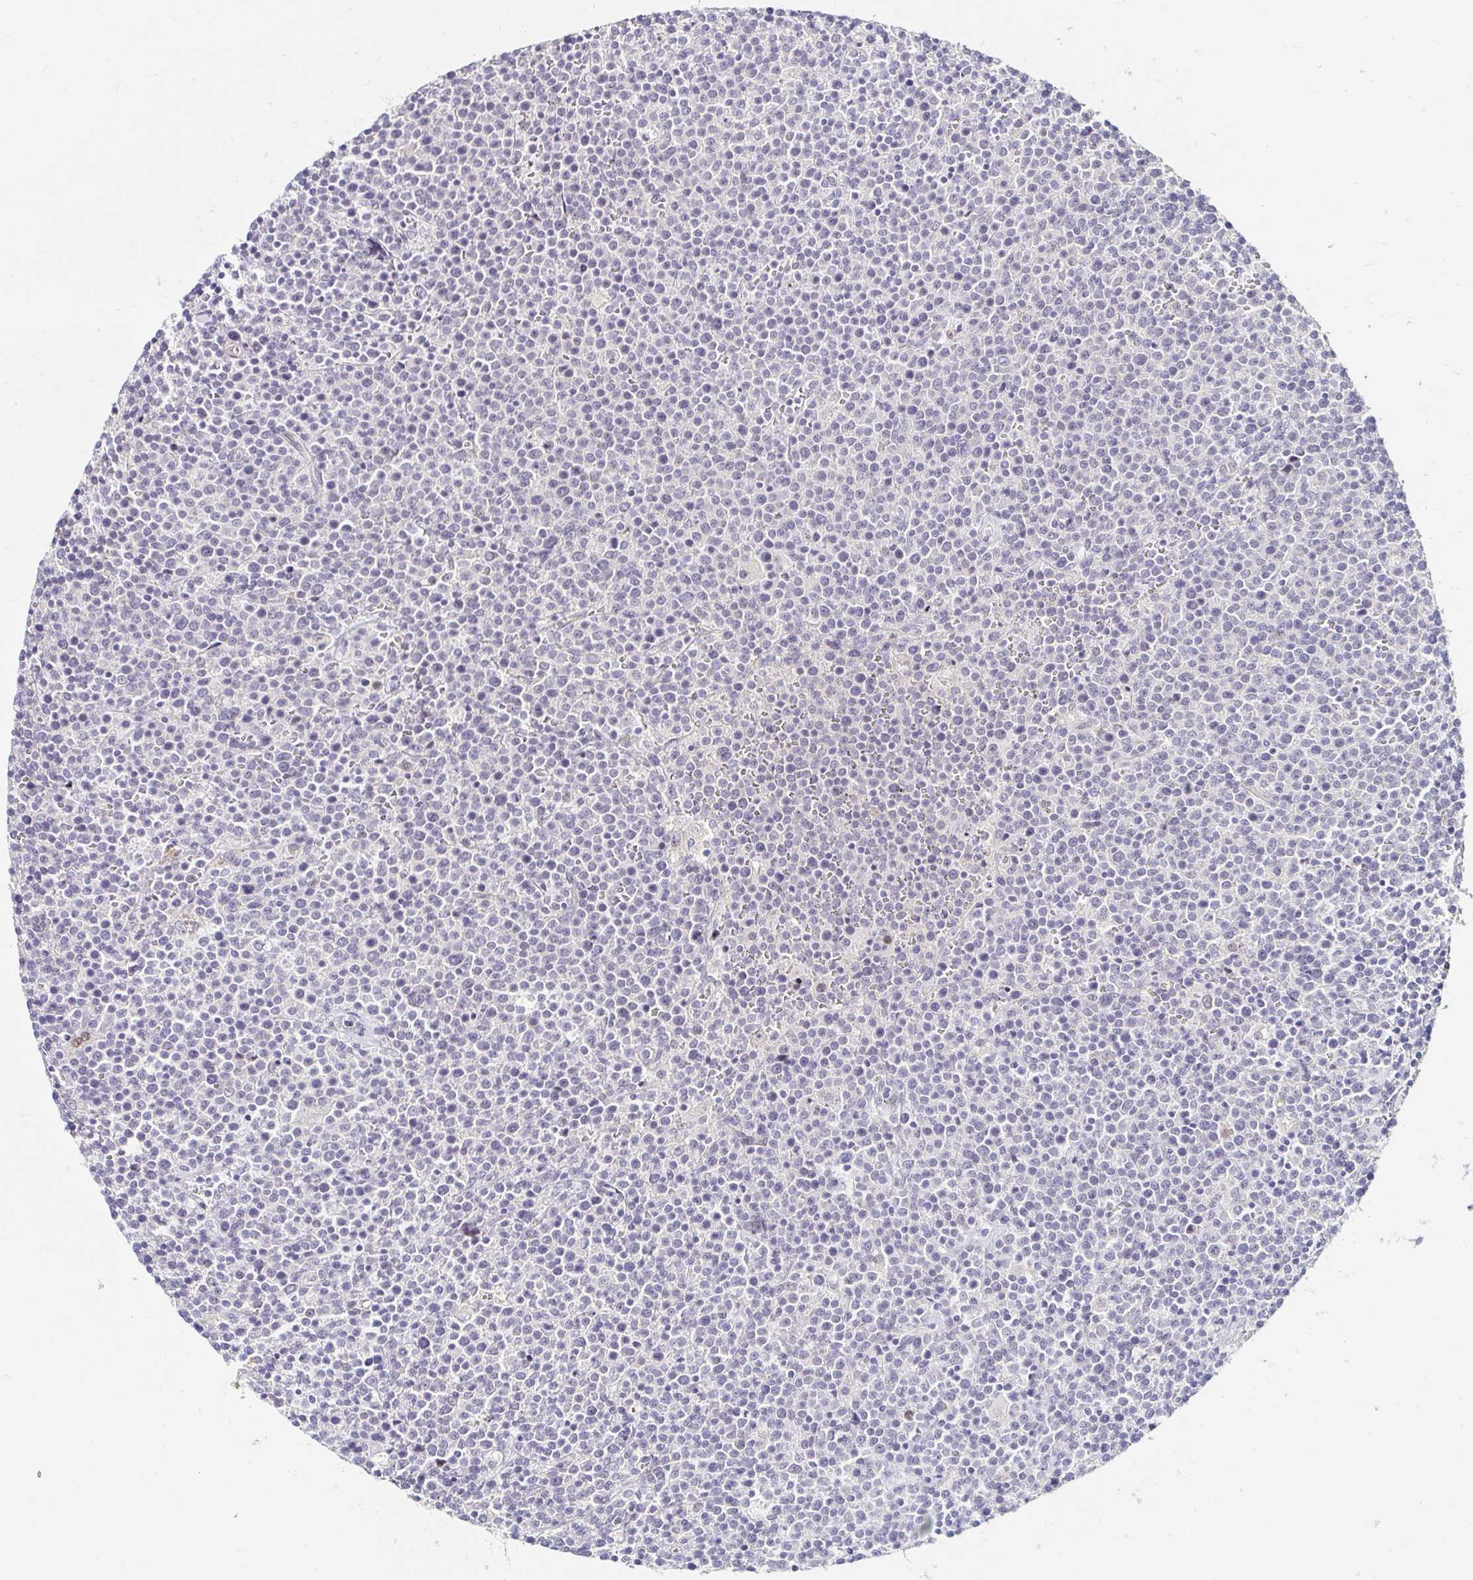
{"staining": {"intensity": "negative", "quantity": "none", "location": "none"}, "tissue": "lymphoma", "cell_type": "Tumor cells", "image_type": "cancer", "snomed": [{"axis": "morphology", "description": "Malignant lymphoma, non-Hodgkin's type, High grade"}, {"axis": "topography", "description": "Lymph node"}], "caption": "This is an immunohistochemistry (IHC) micrograph of malignant lymphoma, non-Hodgkin's type (high-grade). There is no staining in tumor cells.", "gene": "GUCY1A1", "patient": {"sex": "male", "age": 61}}